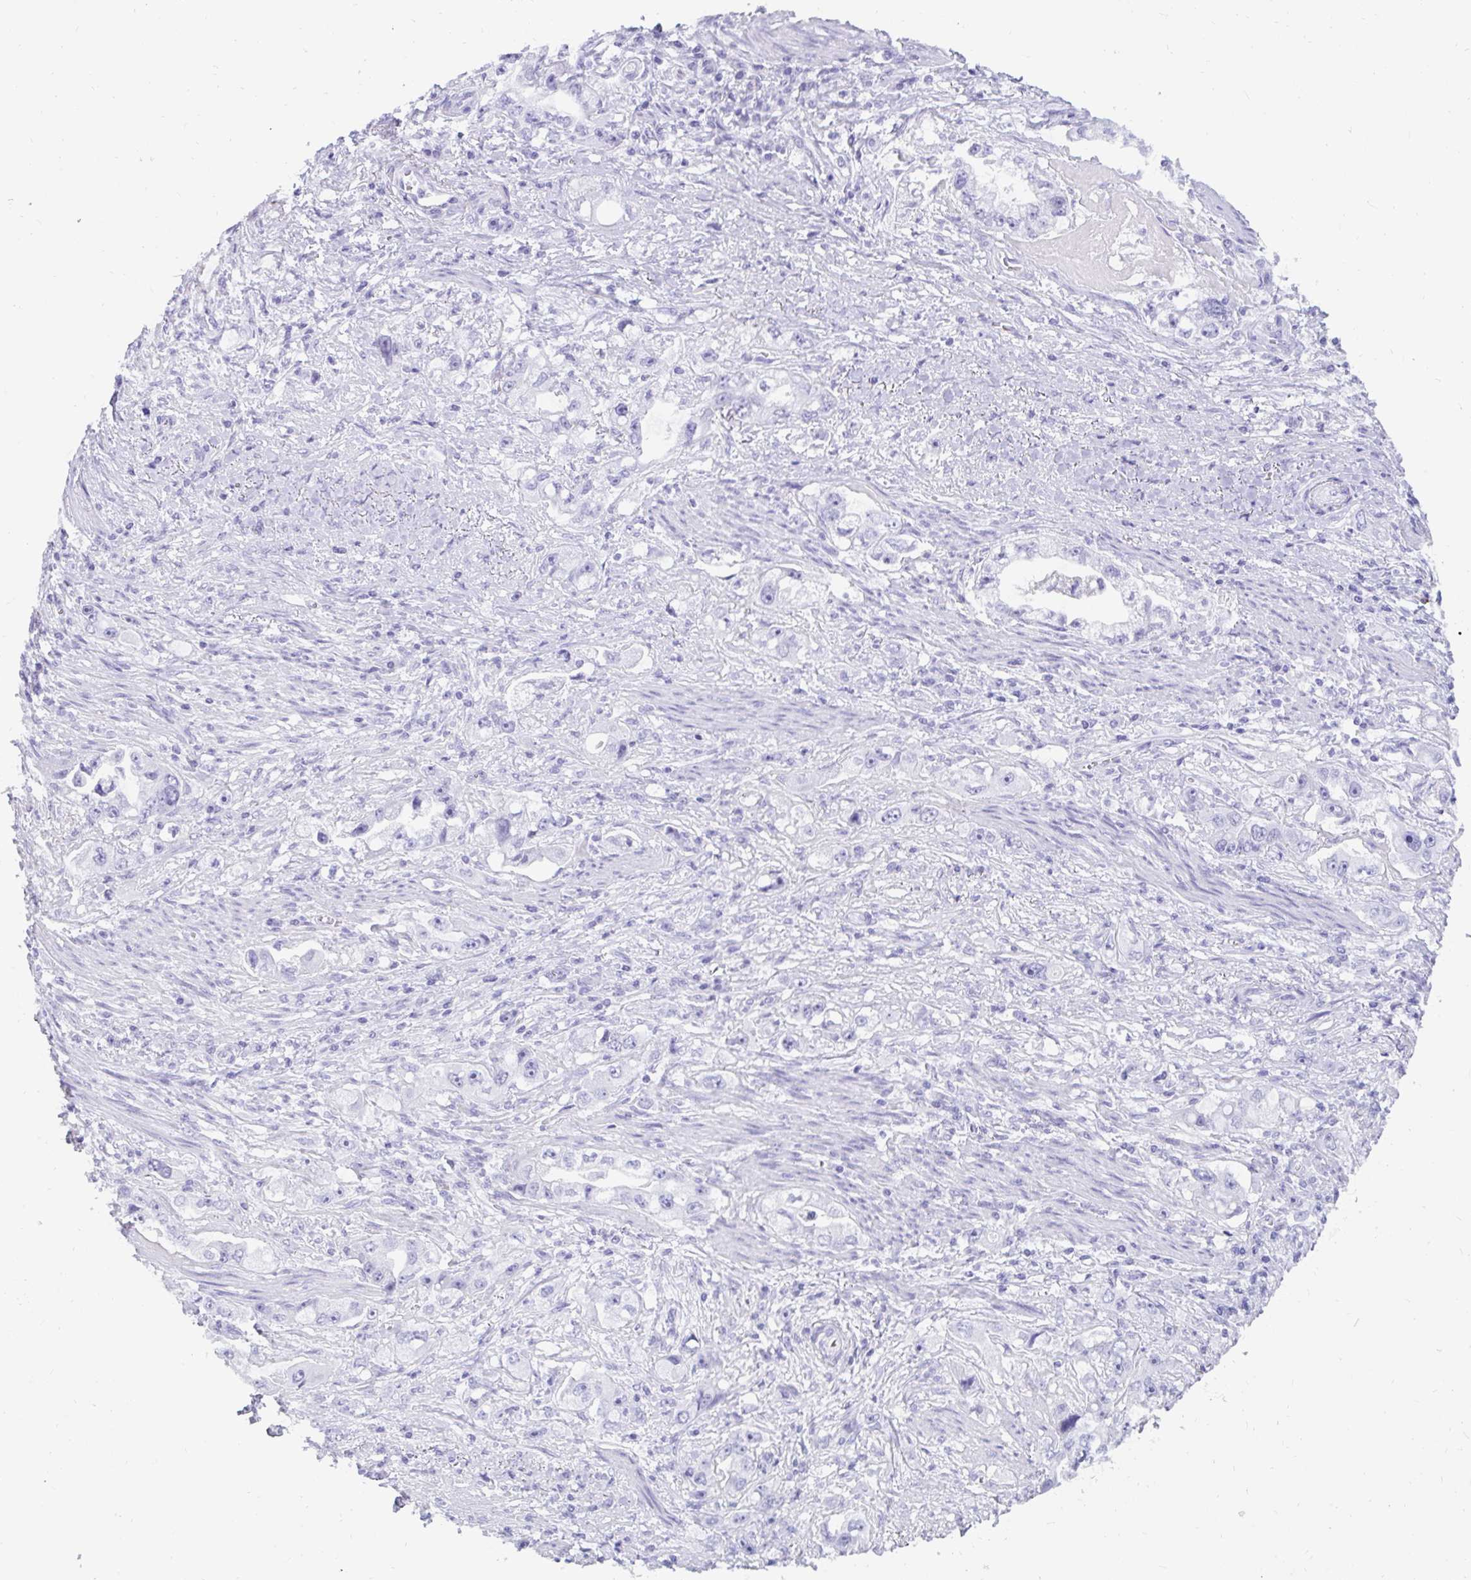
{"staining": {"intensity": "negative", "quantity": "none", "location": "none"}, "tissue": "stomach cancer", "cell_type": "Tumor cells", "image_type": "cancer", "snomed": [{"axis": "morphology", "description": "Adenocarcinoma, NOS"}, {"axis": "topography", "description": "Stomach, lower"}], "caption": "Stomach cancer (adenocarcinoma) was stained to show a protein in brown. There is no significant staining in tumor cells.", "gene": "GKN2", "patient": {"sex": "female", "age": 93}}